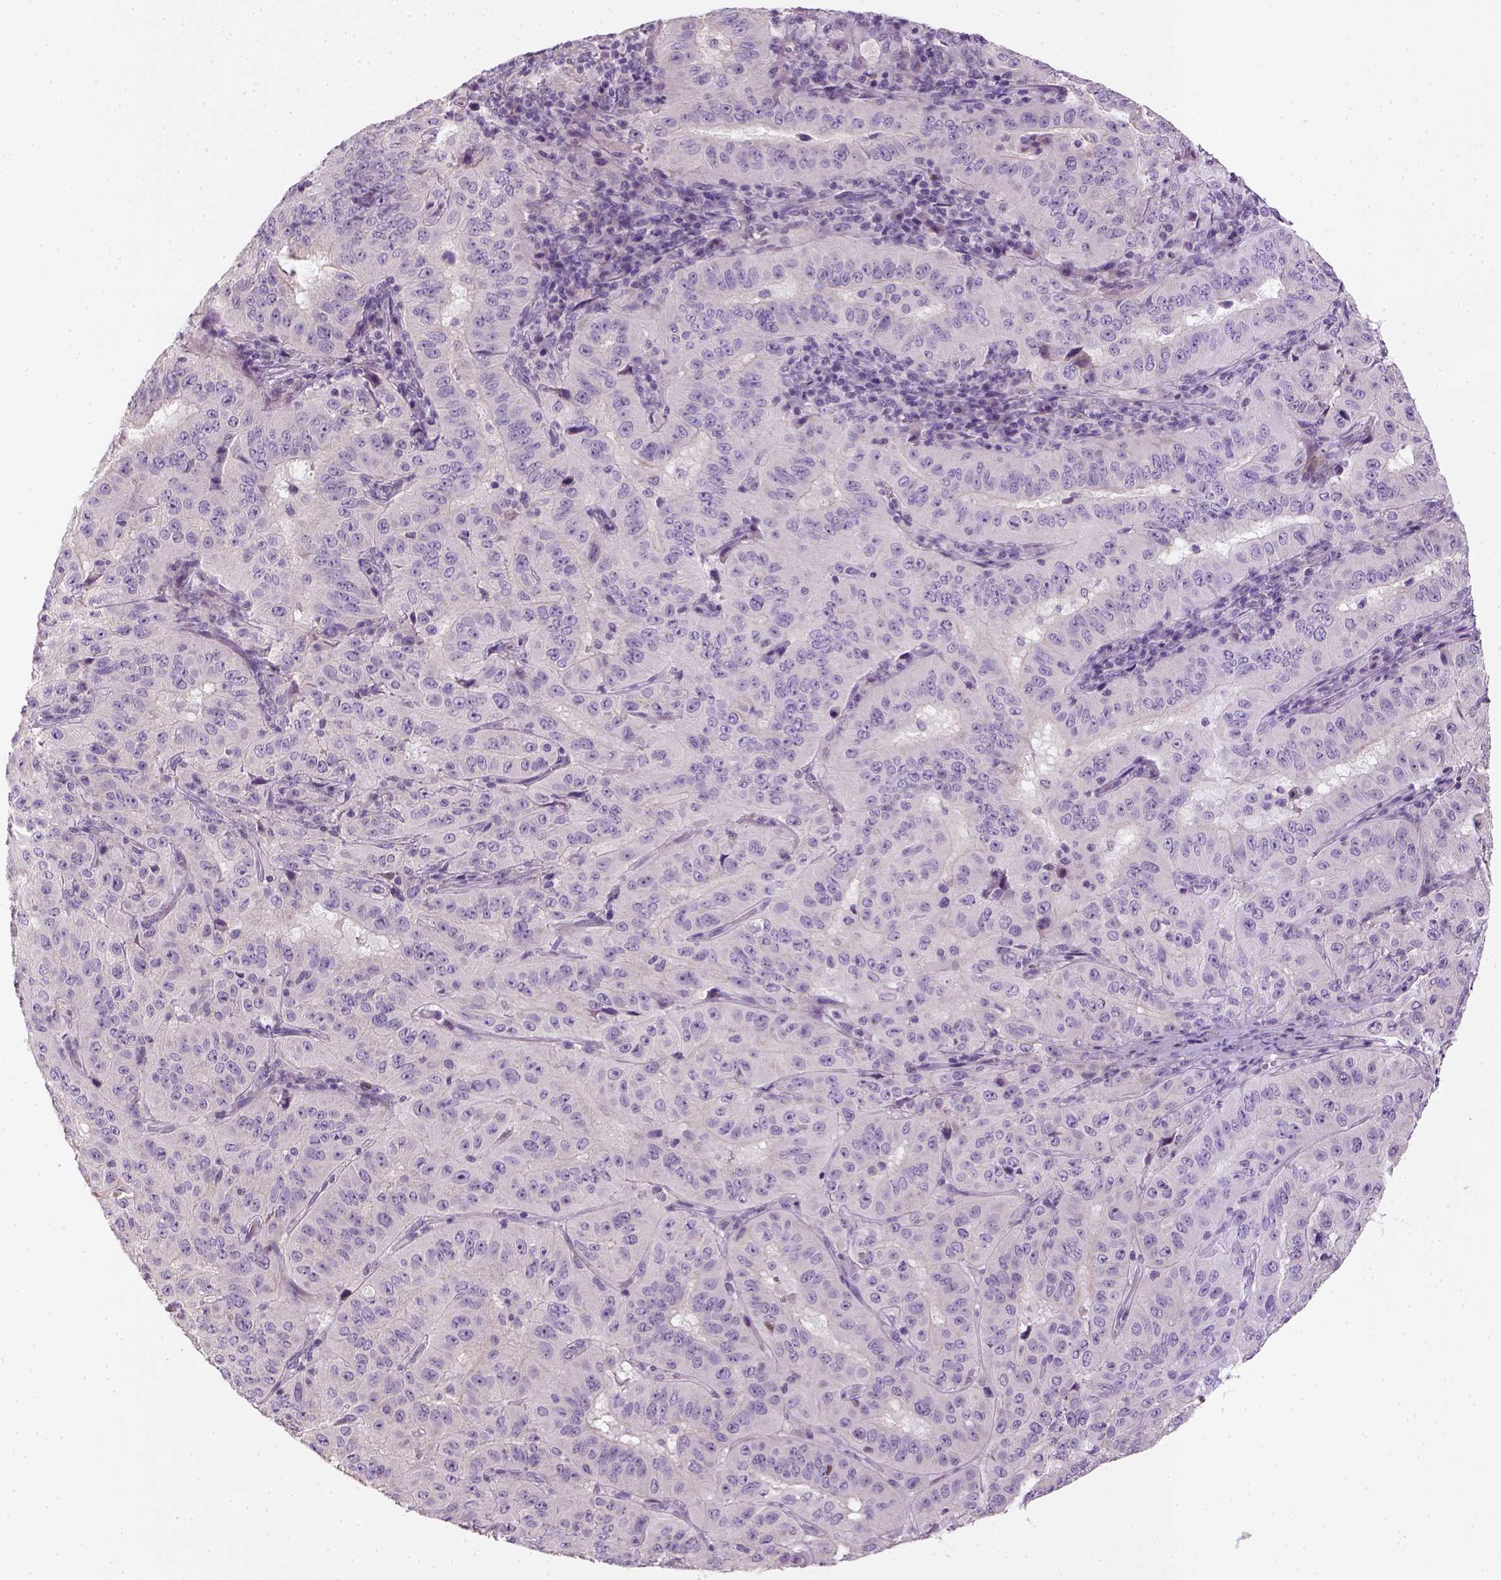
{"staining": {"intensity": "negative", "quantity": "none", "location": "none"}, "tissue": "pancreatic cancer", "cell_type": "Tumor cells", "image_type": "cancer", "snomed": [{"axis": "morphology", "description": "Adenocarcinoma, NOS"}, {"axis": "topography", "description": "Pancreas"}], "caption": "DAB (3,3'-diaminobenzidine) immunohistochemical staining of human pancreatic adenocarcinoma reveals no significant expression in tumor cells.", "gene": "NUDT6", "patient": {"sex": "male", "age": 63}}